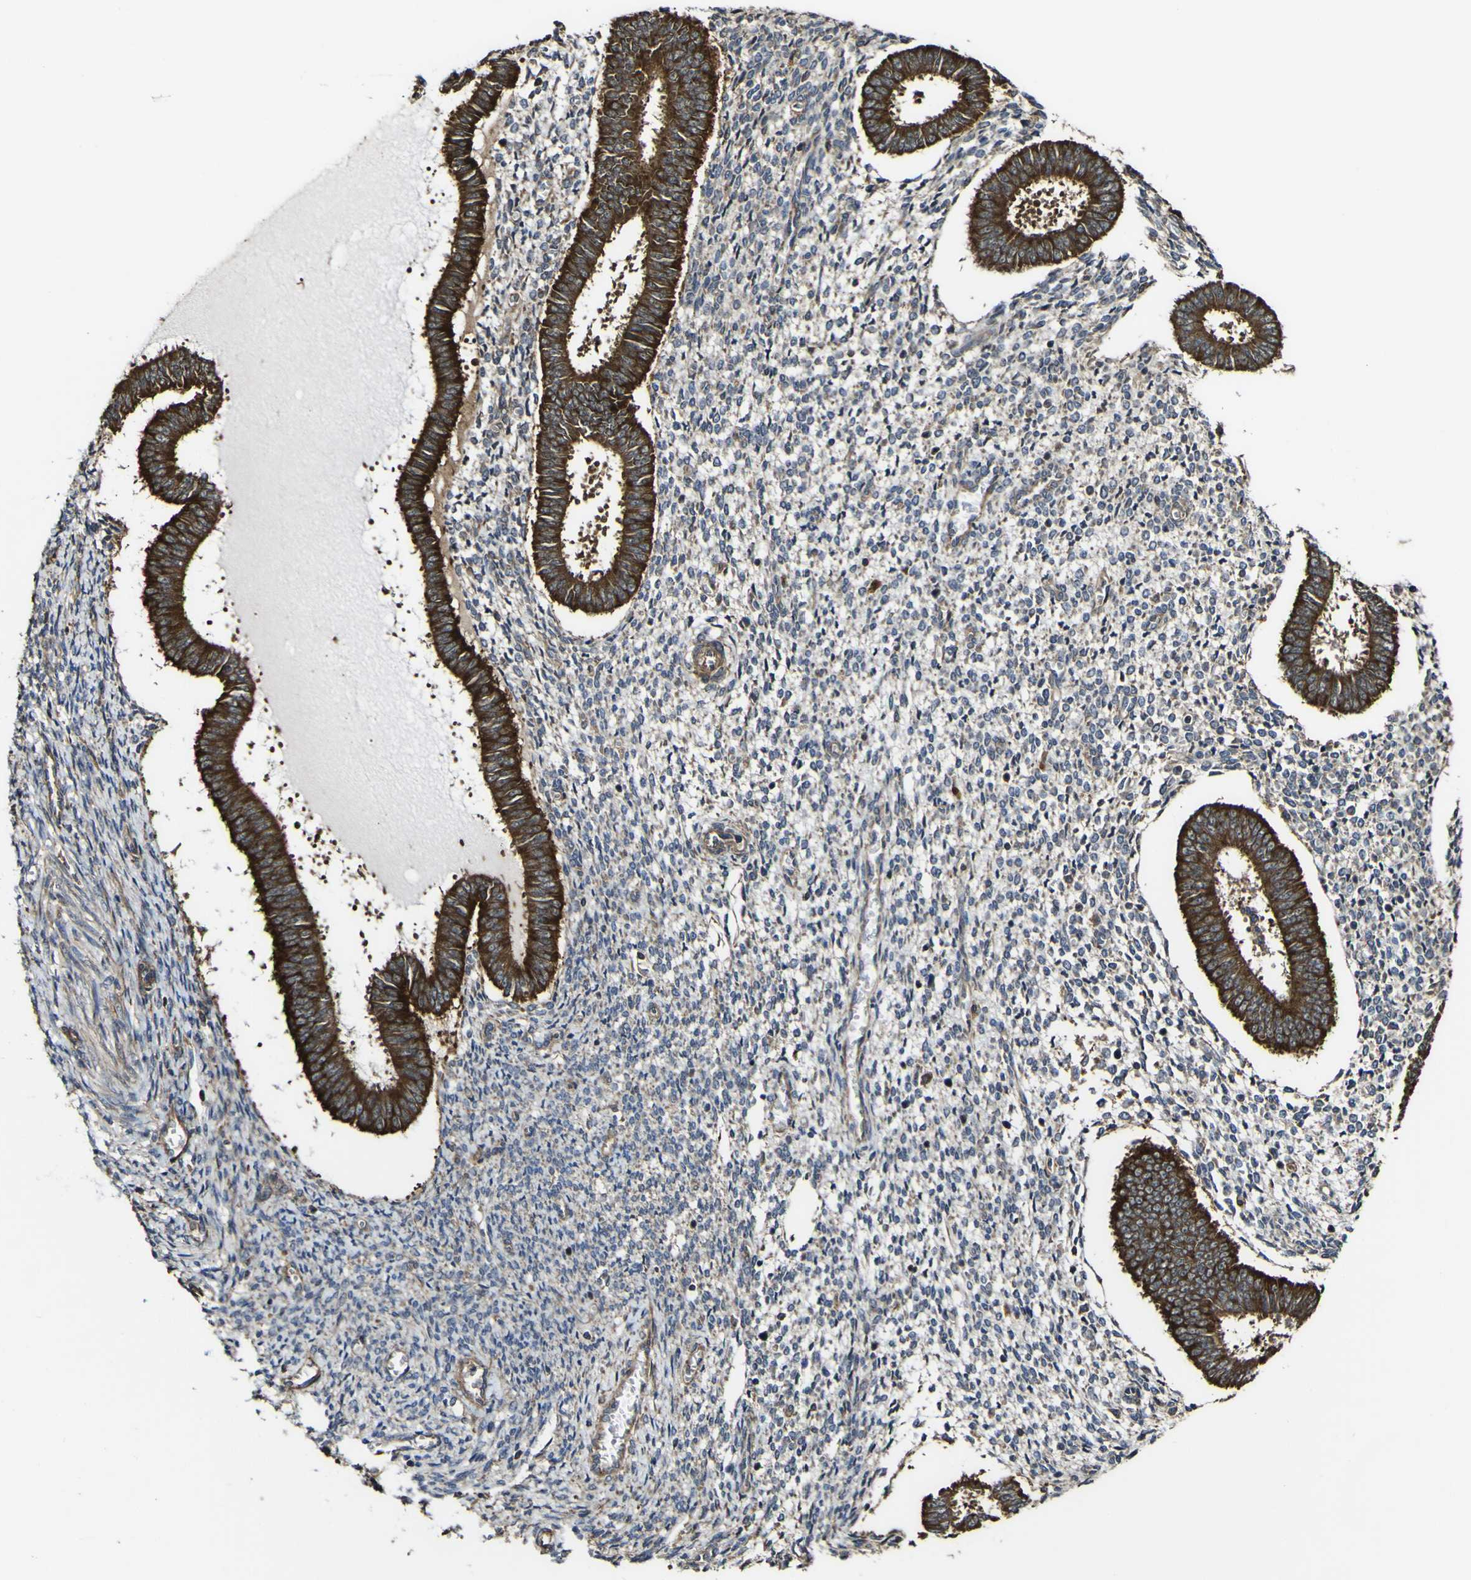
{"staining": {"intensity": "weak", "quantity": "25%-75%", "location": "cytoplasmic/membranous"}, "tissue": "endometrium", "cell_type": "Cells in endometrial stroma", "image_type": "normal", "snomed": [{"axis": "morphology", "description": "Normal tissue, NOS"}, {"axis": "topography", "description": "Endometrium"}], "caption": "The micrograph demonstrates immunohistochemical staining of normal endometrium. There is weak cytoplasmic/membranous expression is seen in approximately 25%-75% of cells in endometrial stroma.", "gene": "NAALADL2", "patient": {"sex": "female", "age": 35}}